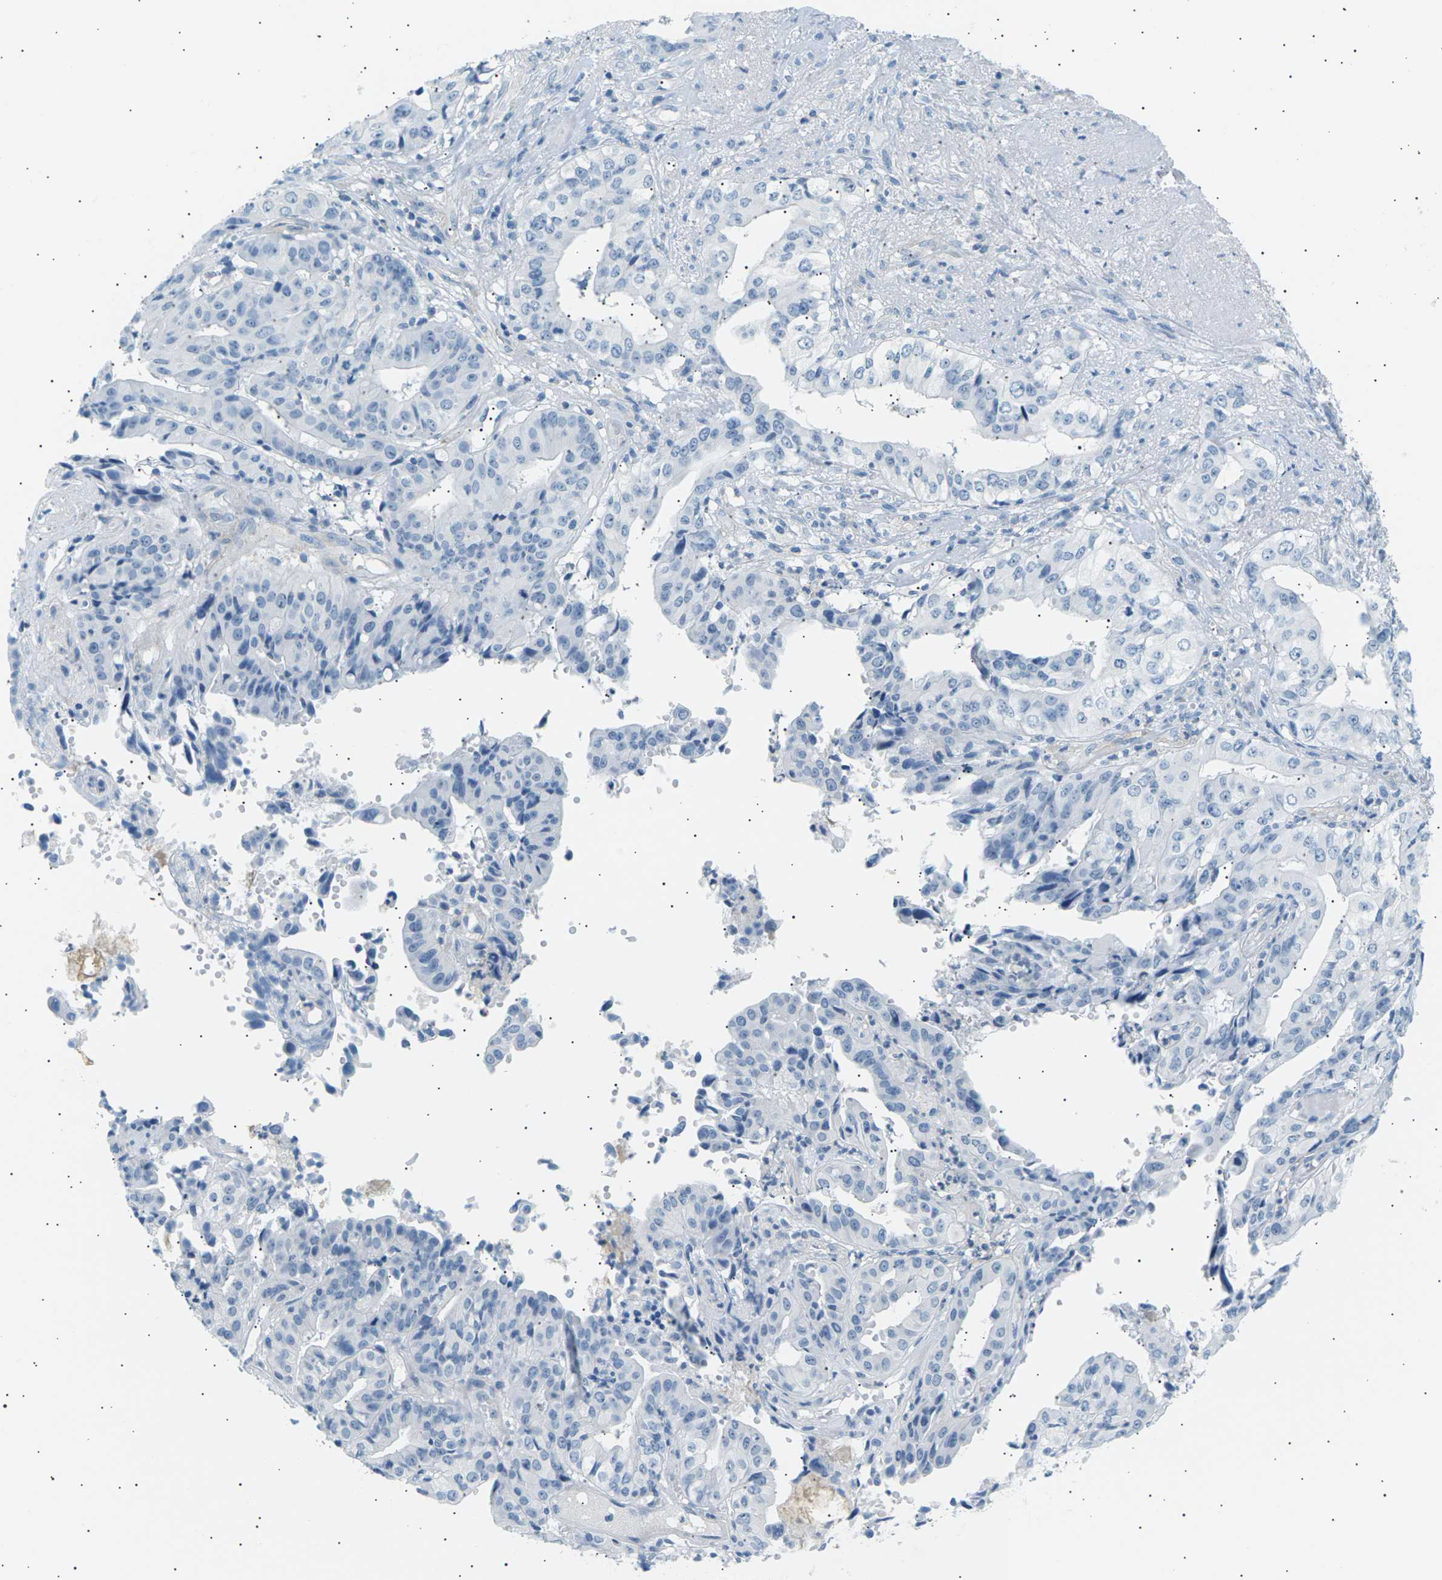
{"staining": {"intensity": "negative", "quantity": "none", "location": "none"}, "tissue": "liver cancer", "cell_type": "Tumor cells", "image_type": "cancer", "snomed": [{"axis": "morphology", "description": "Cholangiocarcinoma"}, {"axis": "topography", "description": "Liver"}], "caption": "There is no significant positivity in tumor cells of cholangiocarcinoma (liver).", "gene": "SEPTIN5", "patient": {"sex": "female", "age": 61}}